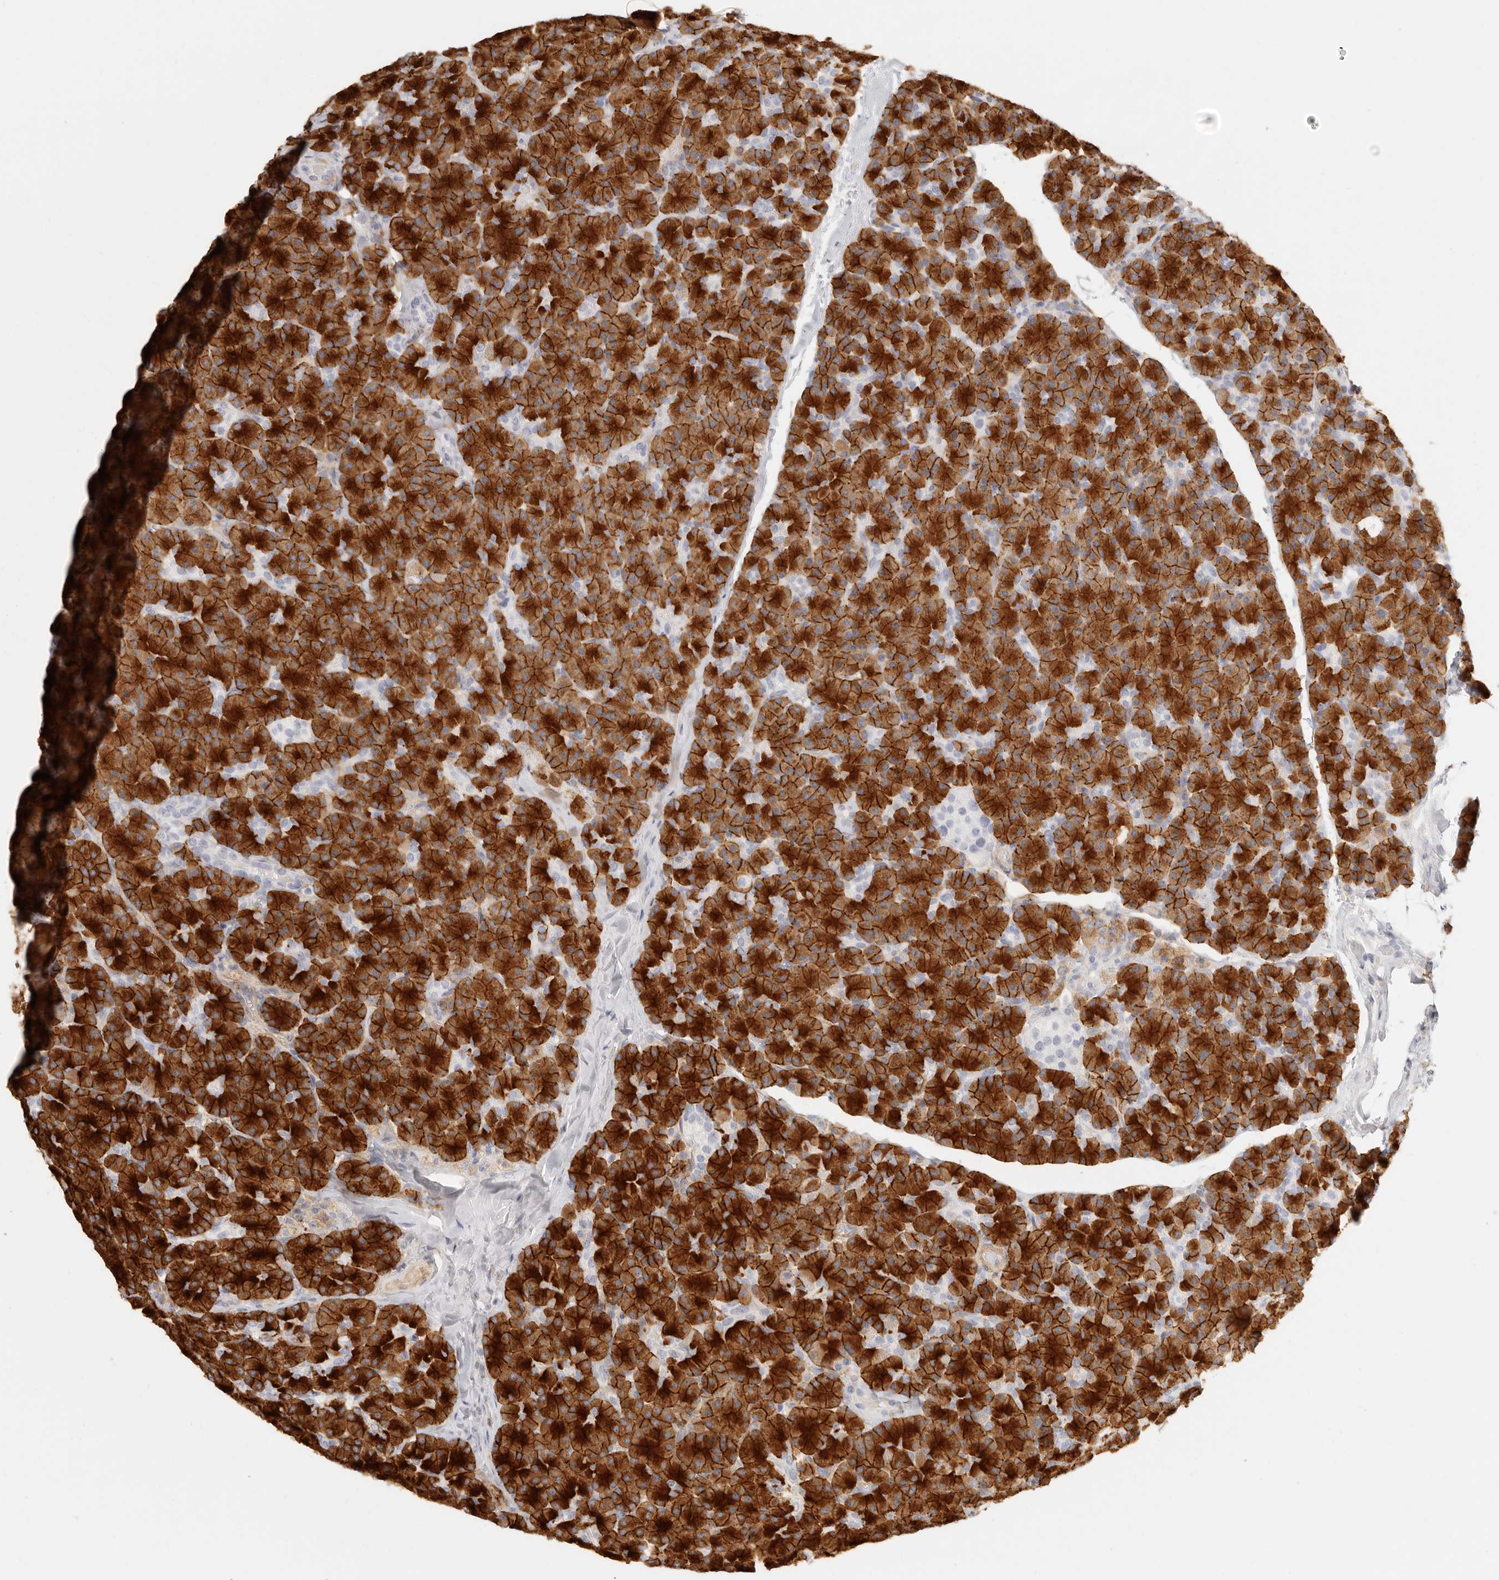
{"staining": {"intensity": "strong", "quantity": ">75%", "location": "cytoplasmic/membranous"}, "tissue": "pancreas", "cell_type": "Exocrine glandular cells", "image_type": "normal", "snomed": [{"axis": "morphology", "description": "Normal tissue, NOS"}, {"axis": "topography", "description": "Pancreas"}], "caption": "IHC image of normal pancreas: pancreas stained using immunohistochemistry reveals high levels of strong protein expression localized specifically in the cytoplasmic/membranous of exocrine glandular cells, appearing as a cytoplasmic/membranous brown color.", "gene": "NIBAN1", "patient": {"sex": "female", "age": 43}}